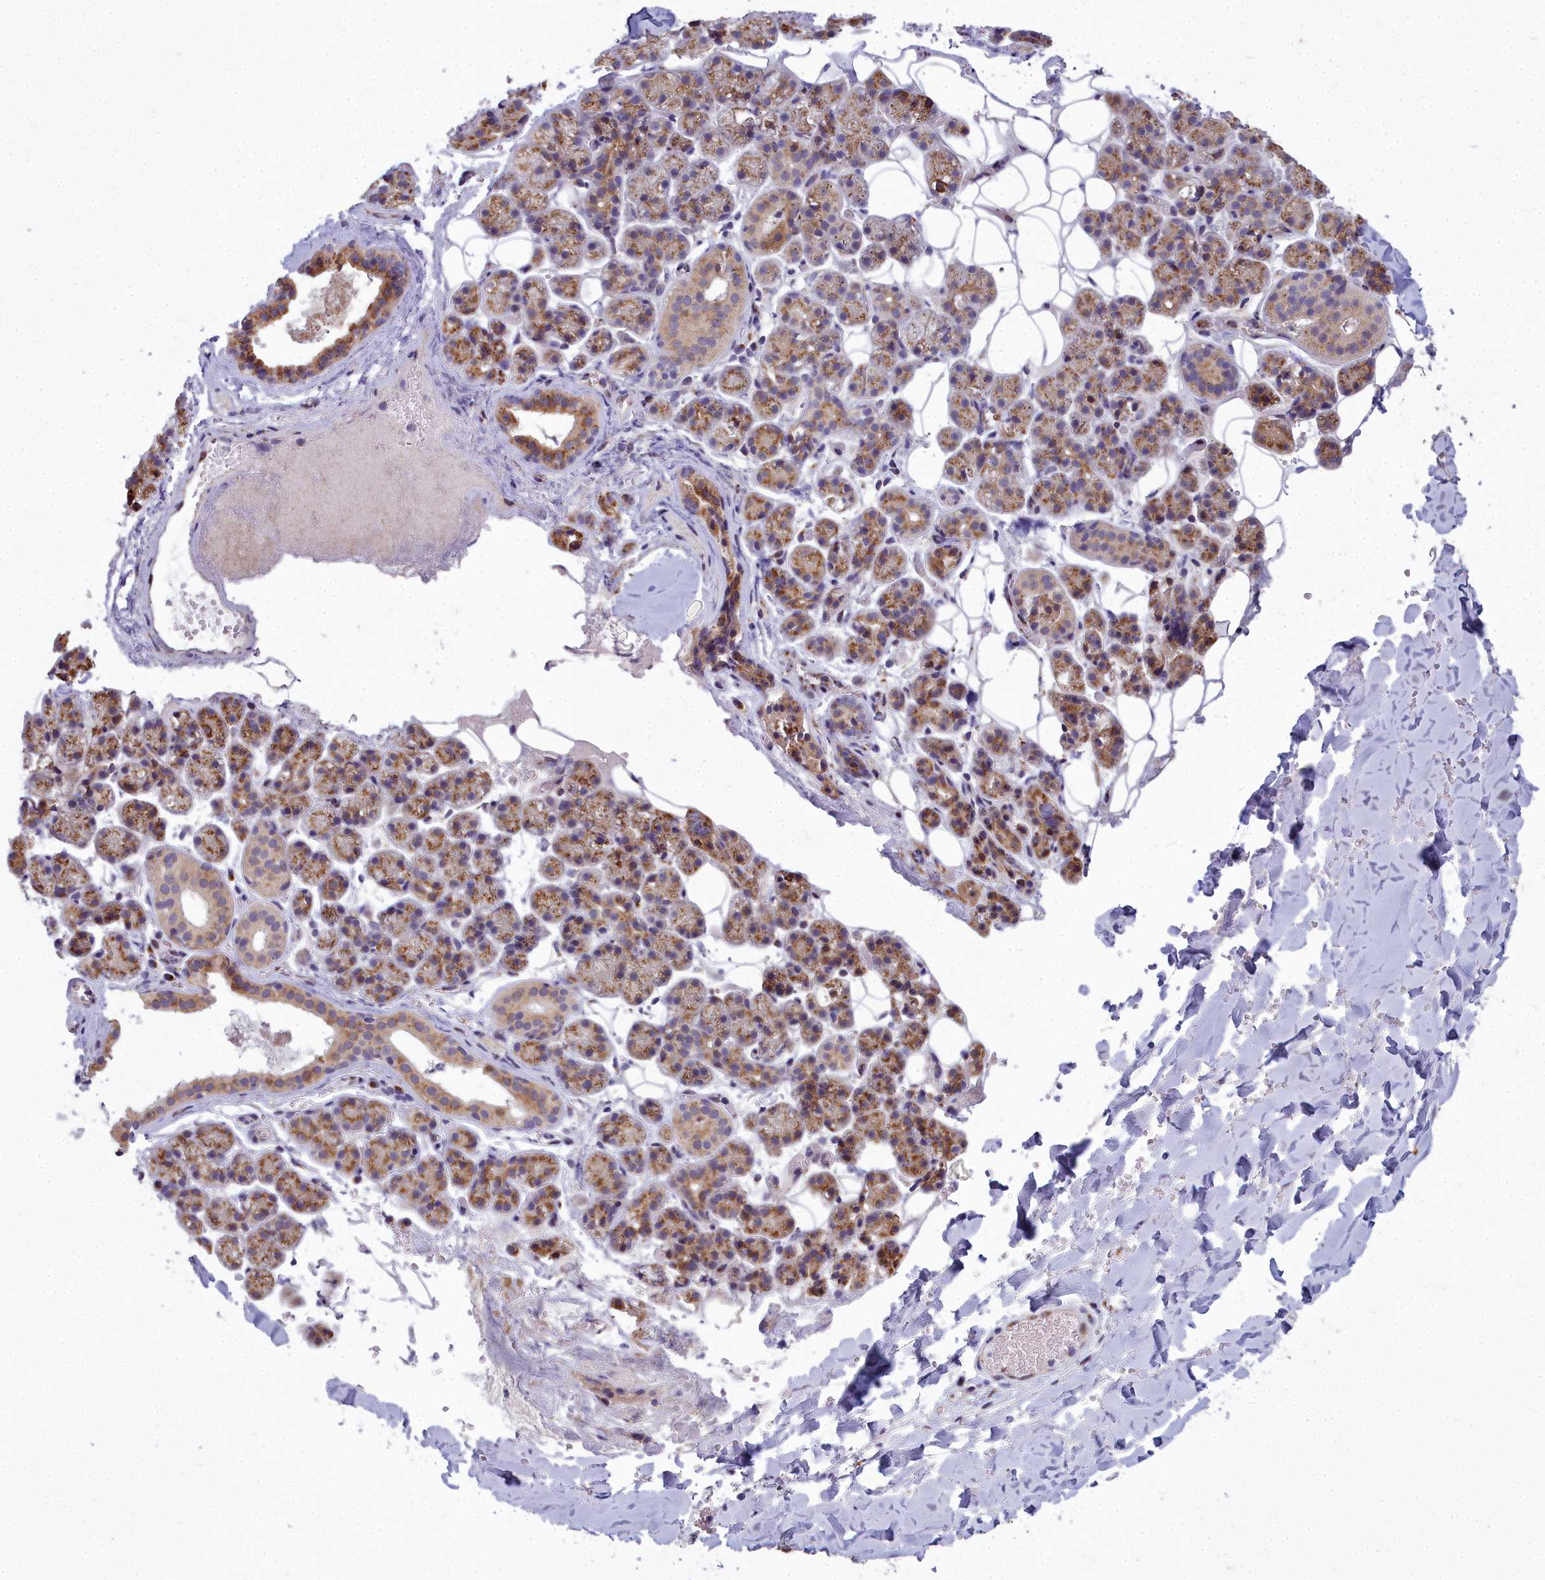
{"staining": {"intensity": "moderate", "quantity": ">75%", "location": "cytoplasmic/membranous"}, "tissue": "salivary gland", "cell_type": "Glandular cells", "image_type": "normal", "snomed": [{"axis": "morphology", "description": "Normal tissue, NOS"}, {"axis": "topography", "description": "Salivary gland"}], "caption": "High-magnification brightfield microscopy of benign salivary gland stained with DAB (3,3'-diaminobenzidine) (brown) and counterstained with hematoxylin (blue). glandular cells exhibit moderate cytoplasmic/membranous positivity is seen in about>75% of cells.", "gene": "WDPCP", "patient": {"sex": "female", "age": 33}}